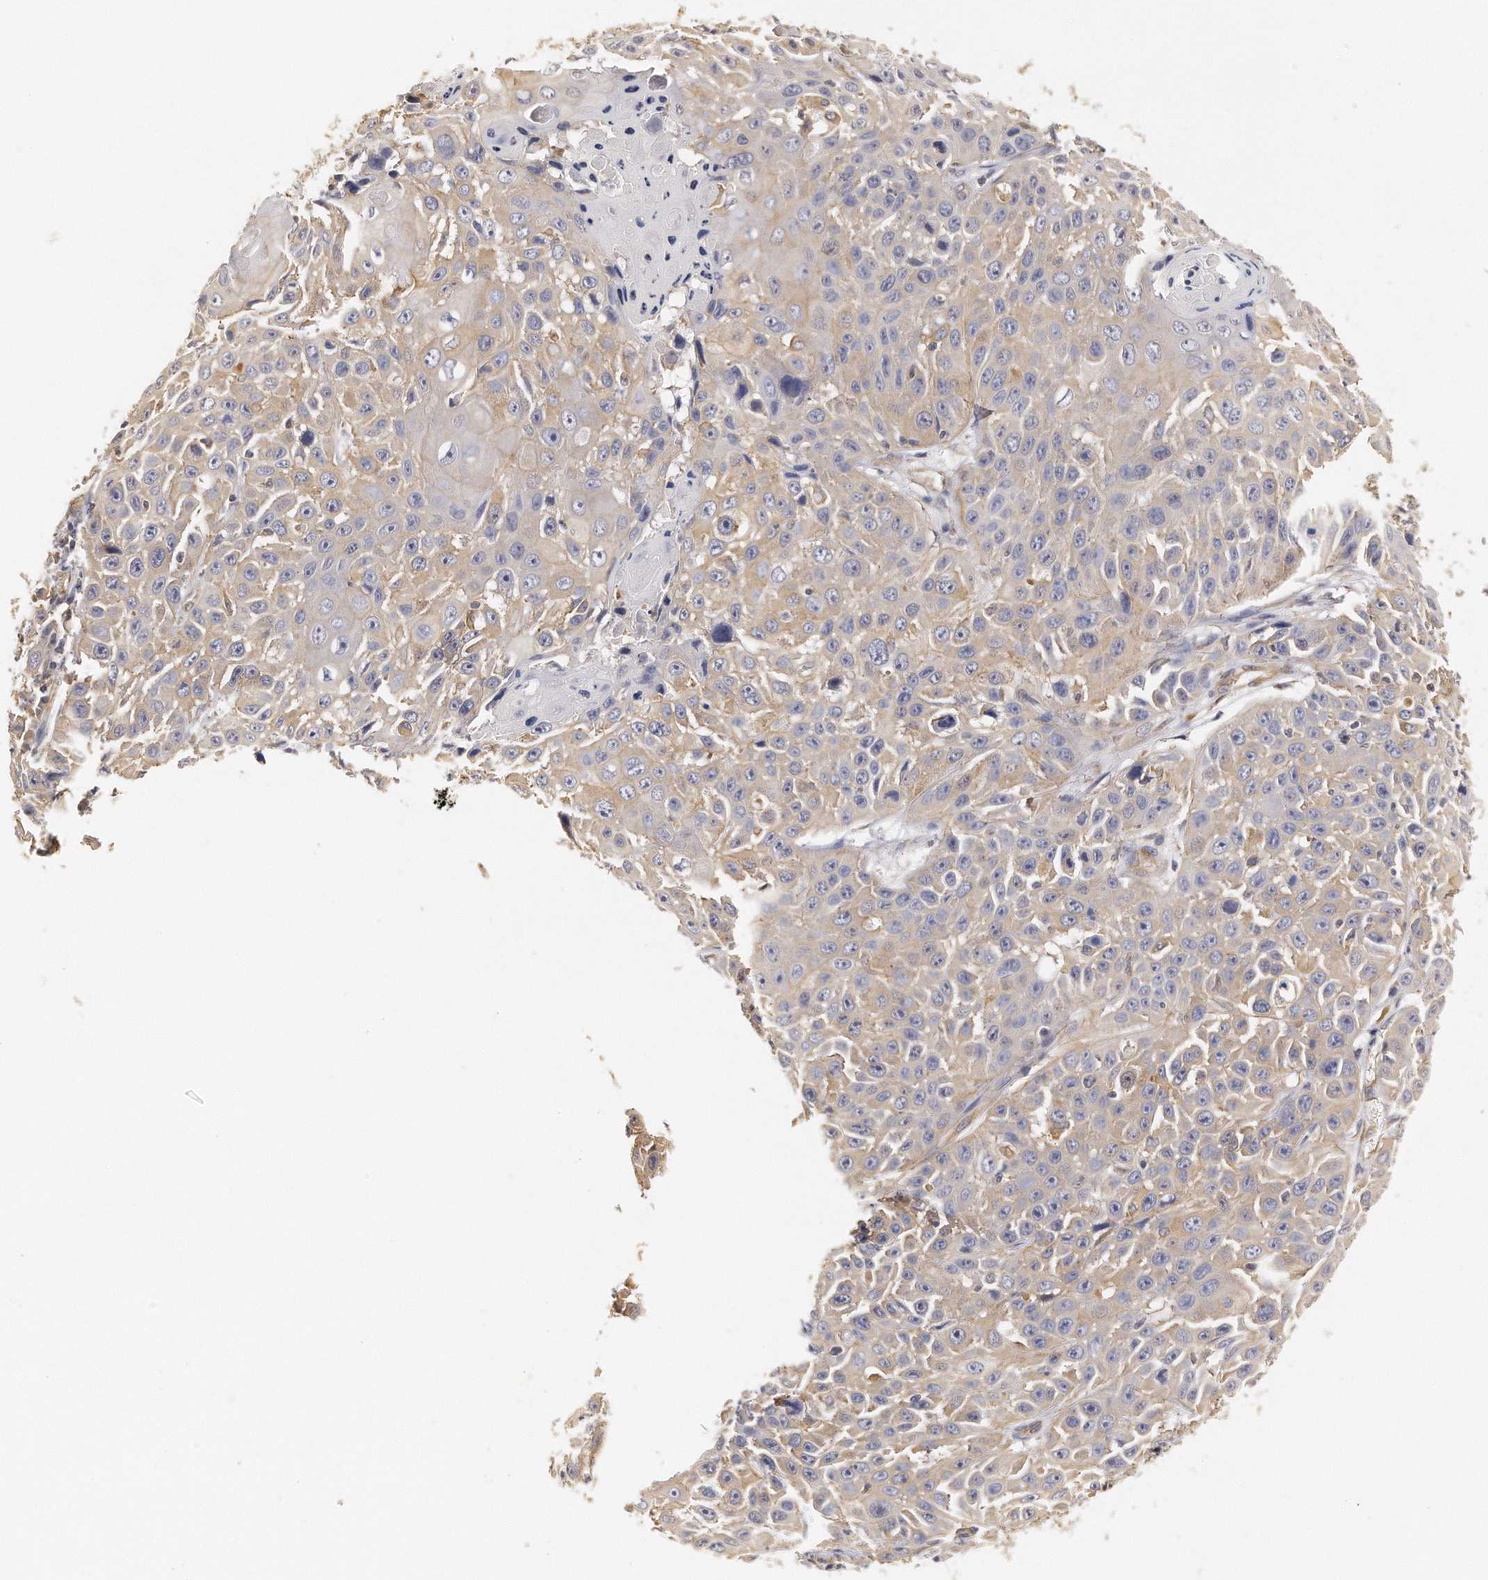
{"staining": {"intensity": "weak", "quantity": "<25%", "location": "cytoplasmic/membranous"}, "tissue": "cervical cancer", "cell_type": "Tumor cells", "image_type": "cancer", "snomed": [{"axis": "morphology", "description": "Squamous cell carcinoma, NOS"}, {"axis": "topography", "description": "Cervix"}], "caption": "The photomicrograph exhibits no significant staining in tumor cells of cervical cancer (squamous cell carcinoma).", "gene": "CHST7", "patient": {"sex": "female", "age": 39}}